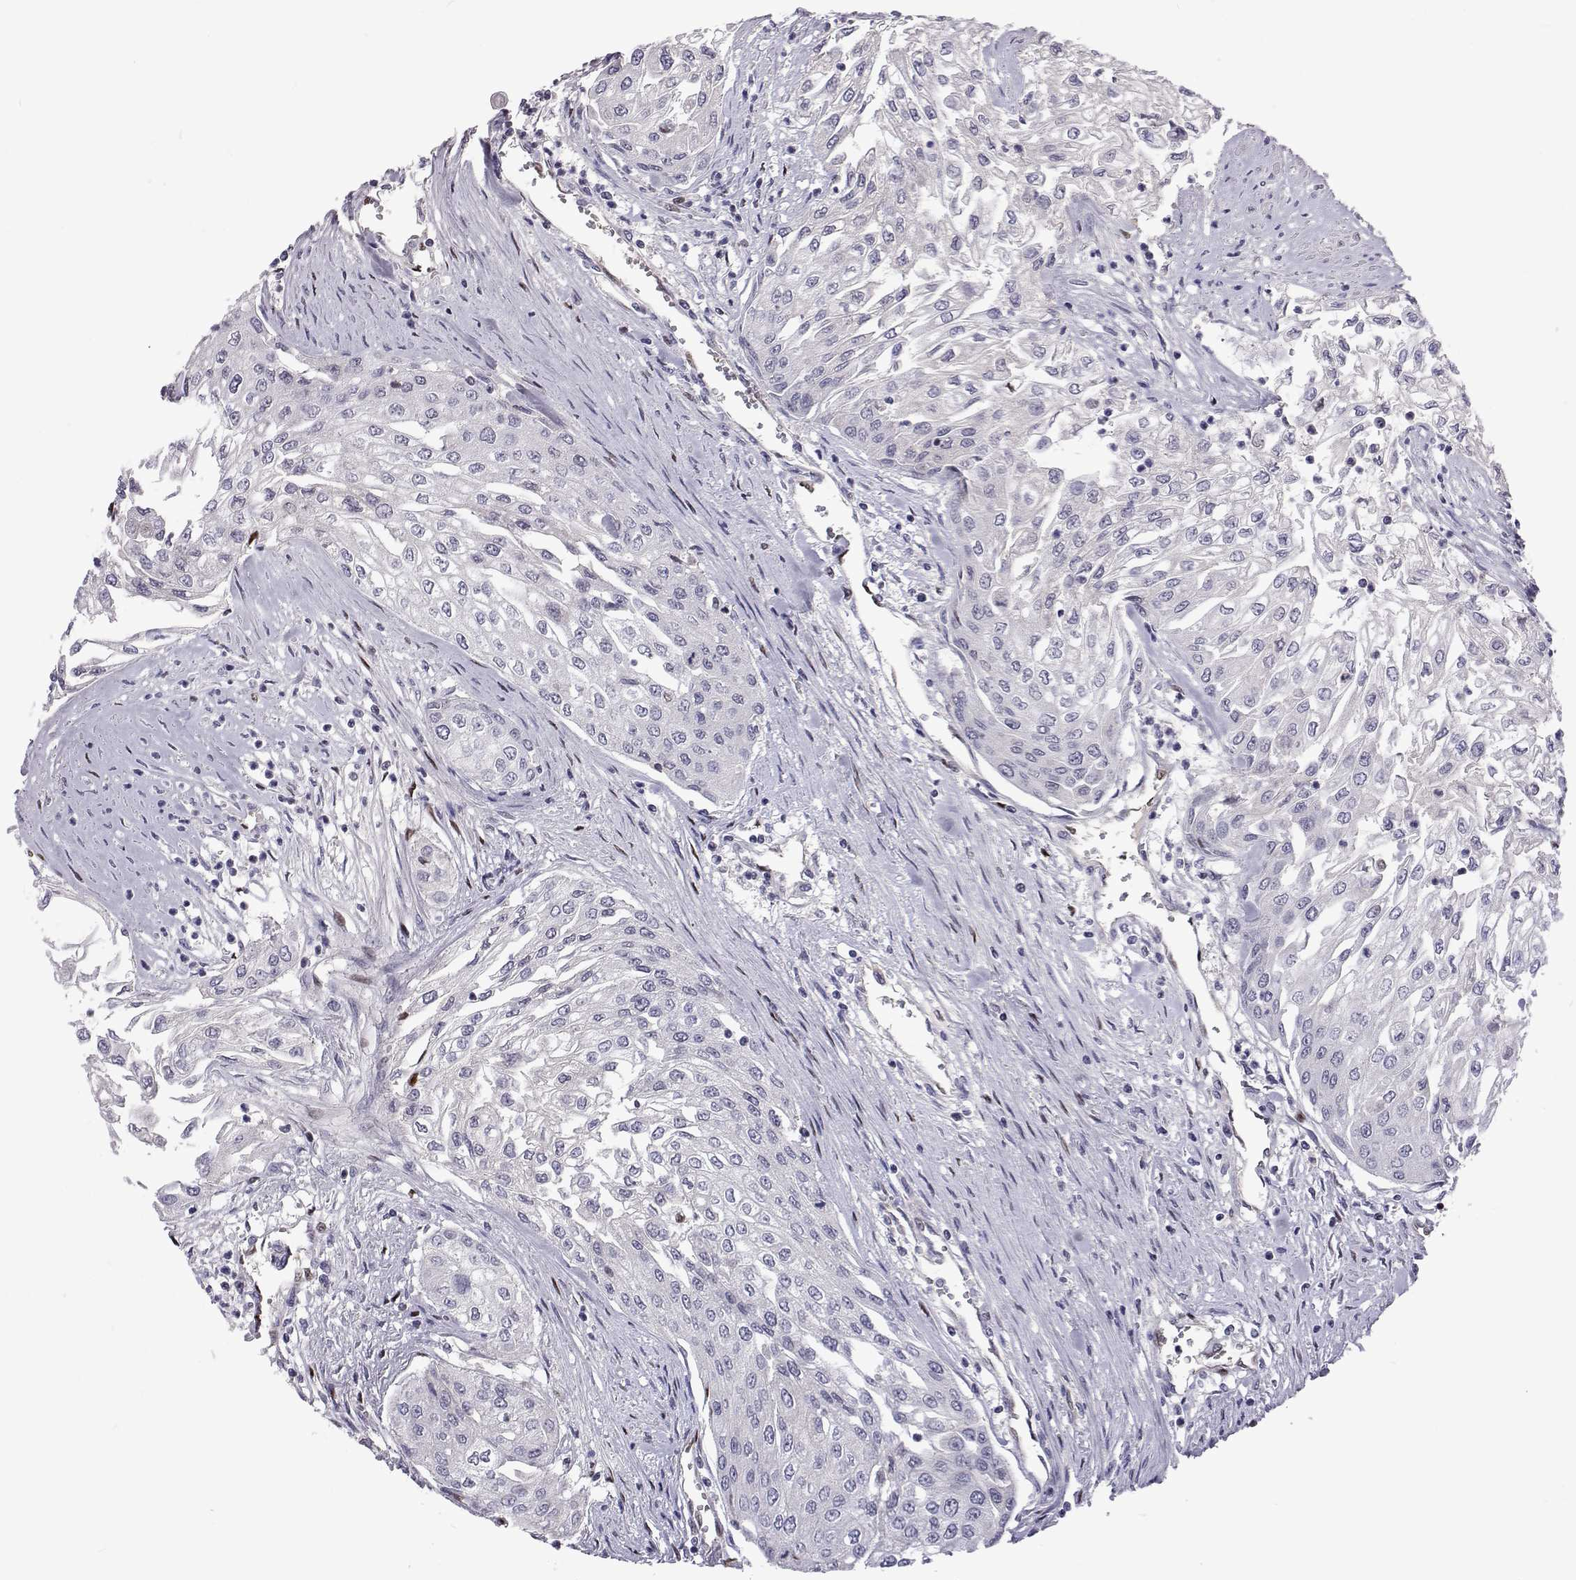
{"staining": {"intensity": "negative", "quantity": "none", "location": "none"}, "tissue": "urothelial cancer", "cell_type": "Tumor cells", "image_type": "cancer", "snomed": [{"axis": "morphology", "description": "Urothelial carcinoma, High grade"}, {"axis": "topography", "description": "Urinary bladder"}], "caption": "Tumor cells show no significant expression in high-grade urothelial carcinoma. The staining was performed using DAB to visualize the protein expression in brown, while the nuclei were stained in blue with hematoxylin (Magnification: 20x).", "gene": "TCF15", "patient": {"sex": "male", "age": 62}}